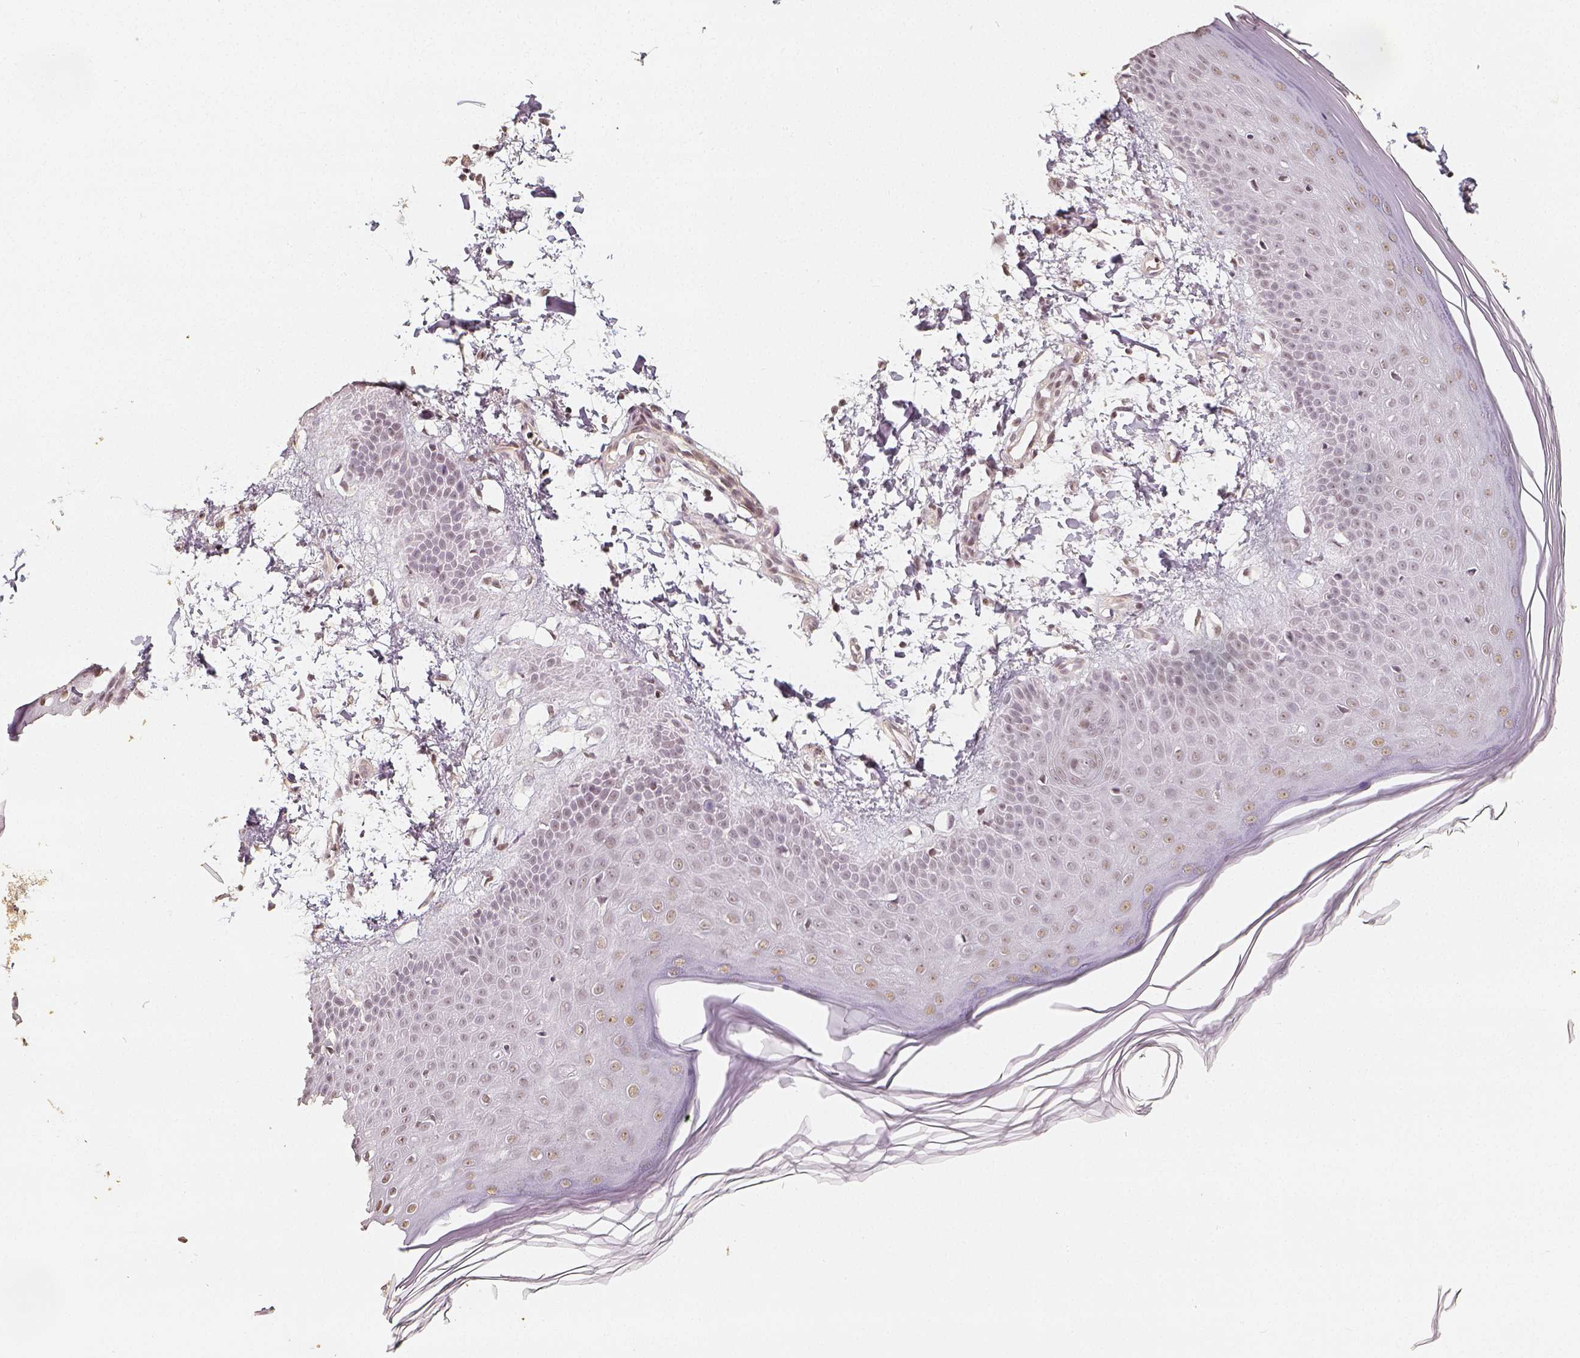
{"staining": {"intensity": "moderate", "quantity": ">75%", "location": "nuclear"}, "tissue": "skin", "cell_type": "Fibroblasts", "image_type": "normal", "snomed": [{"axis": "morphology", "description": "Normal tissue, NOS"}, {"axis": "topography", "description": "Skin"}], "caption": "IHC histopathology image of benign skin stained for a protein (brown), which reveals medium levels of moderate nuclear positivity in about >75% of fibroblasts.", "gene": "HDAC1", "patient": {"sex": "female", "age": 62}}